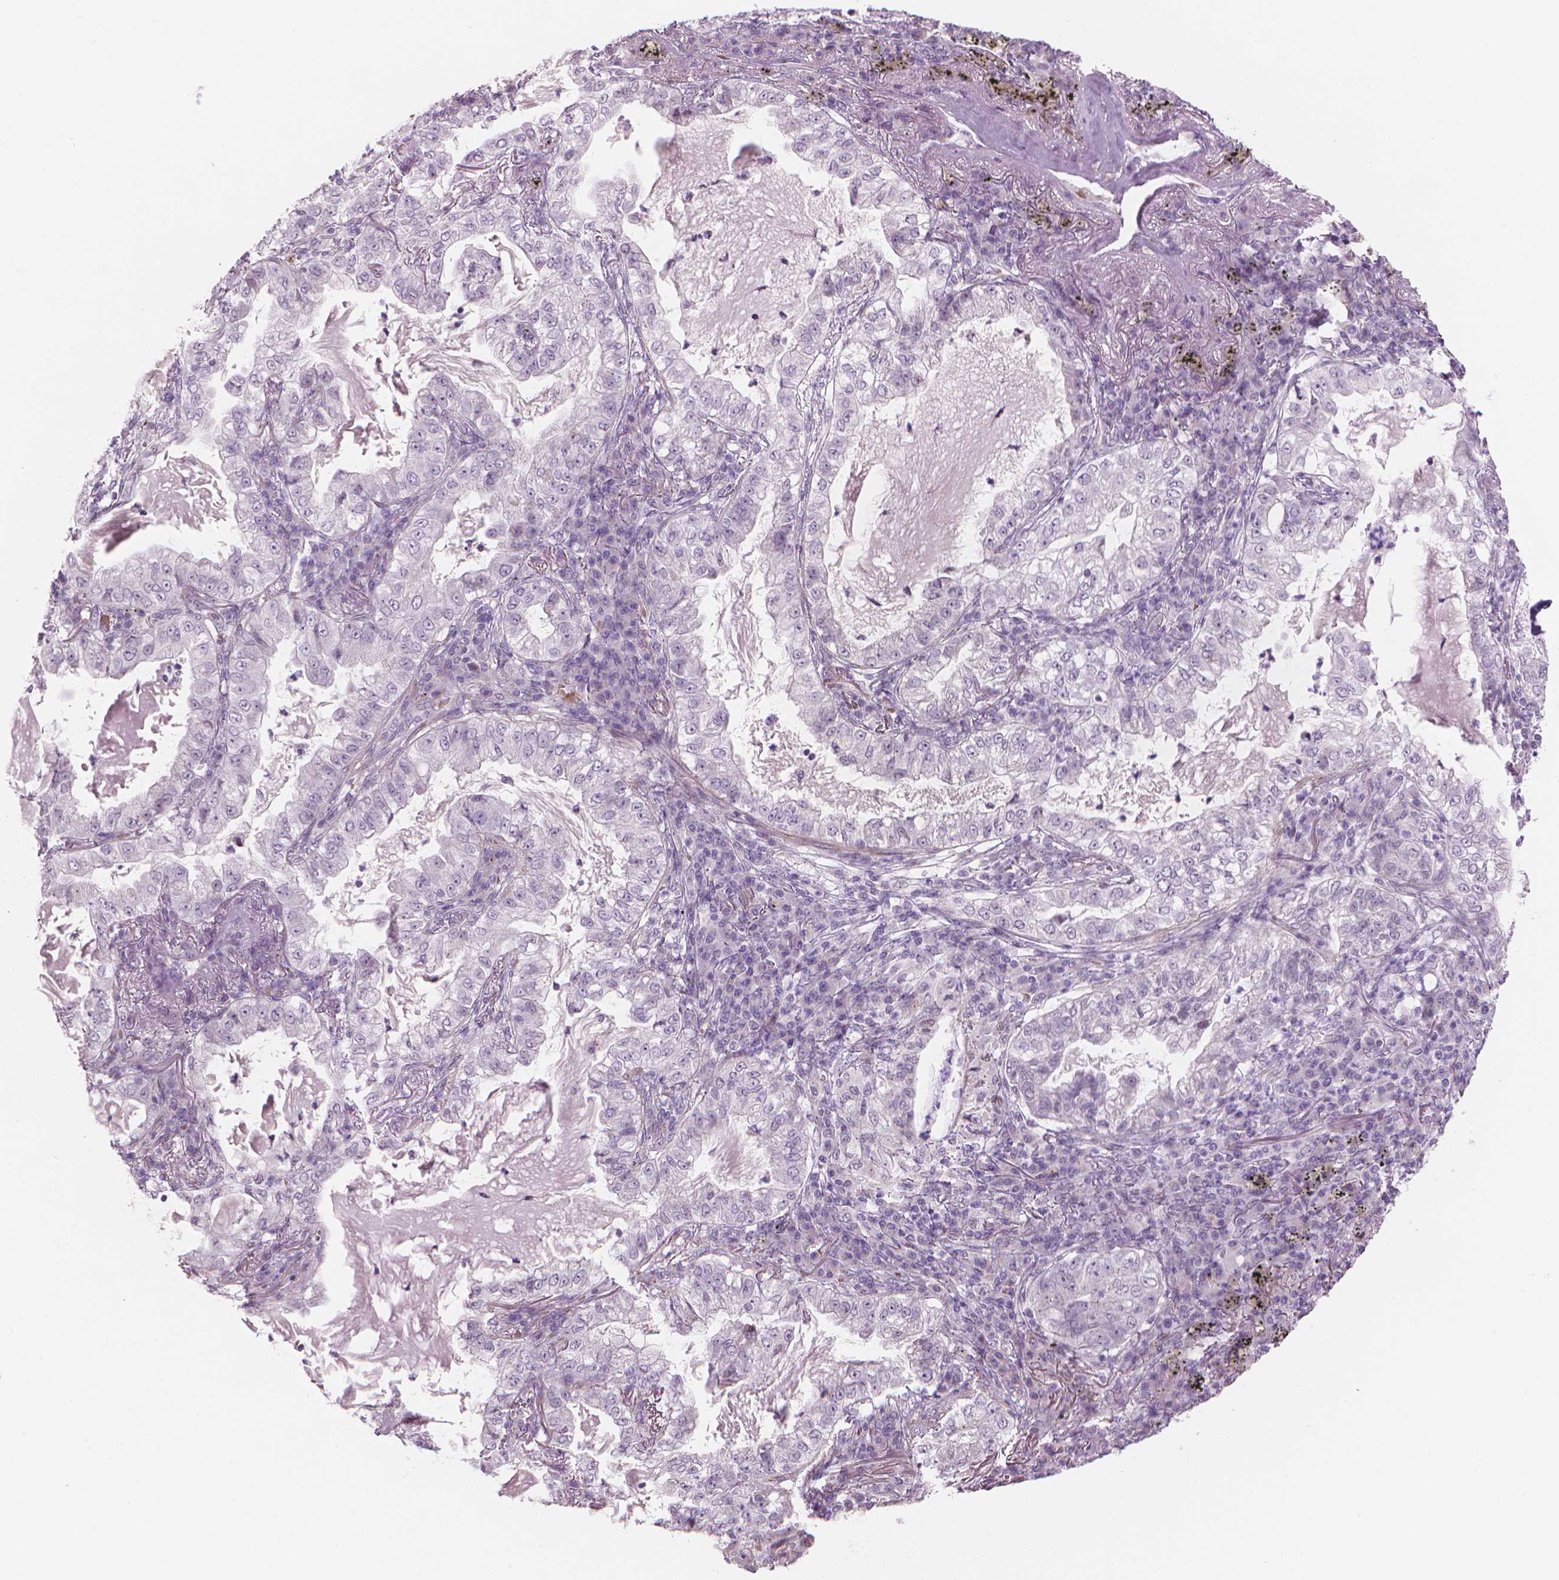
{"staining": {"intensity": "negative", "quantity": "none", "location": "none"}, "tissue": "lung cancer", "cell_type": "Tumor cells", "image_type": "cancer", "snomed": [{"axis": "morphology", "description": "Adenocarcinoma, NOS"}, {"axis": "topography", "description": "Lung"}], "caption": "The histopathology image displays no significant positivity in tumor cells of lung cancer (adenocarcinoma).", "gene": "IFFO1", "patient": {"sex": "female", "age": 73}}